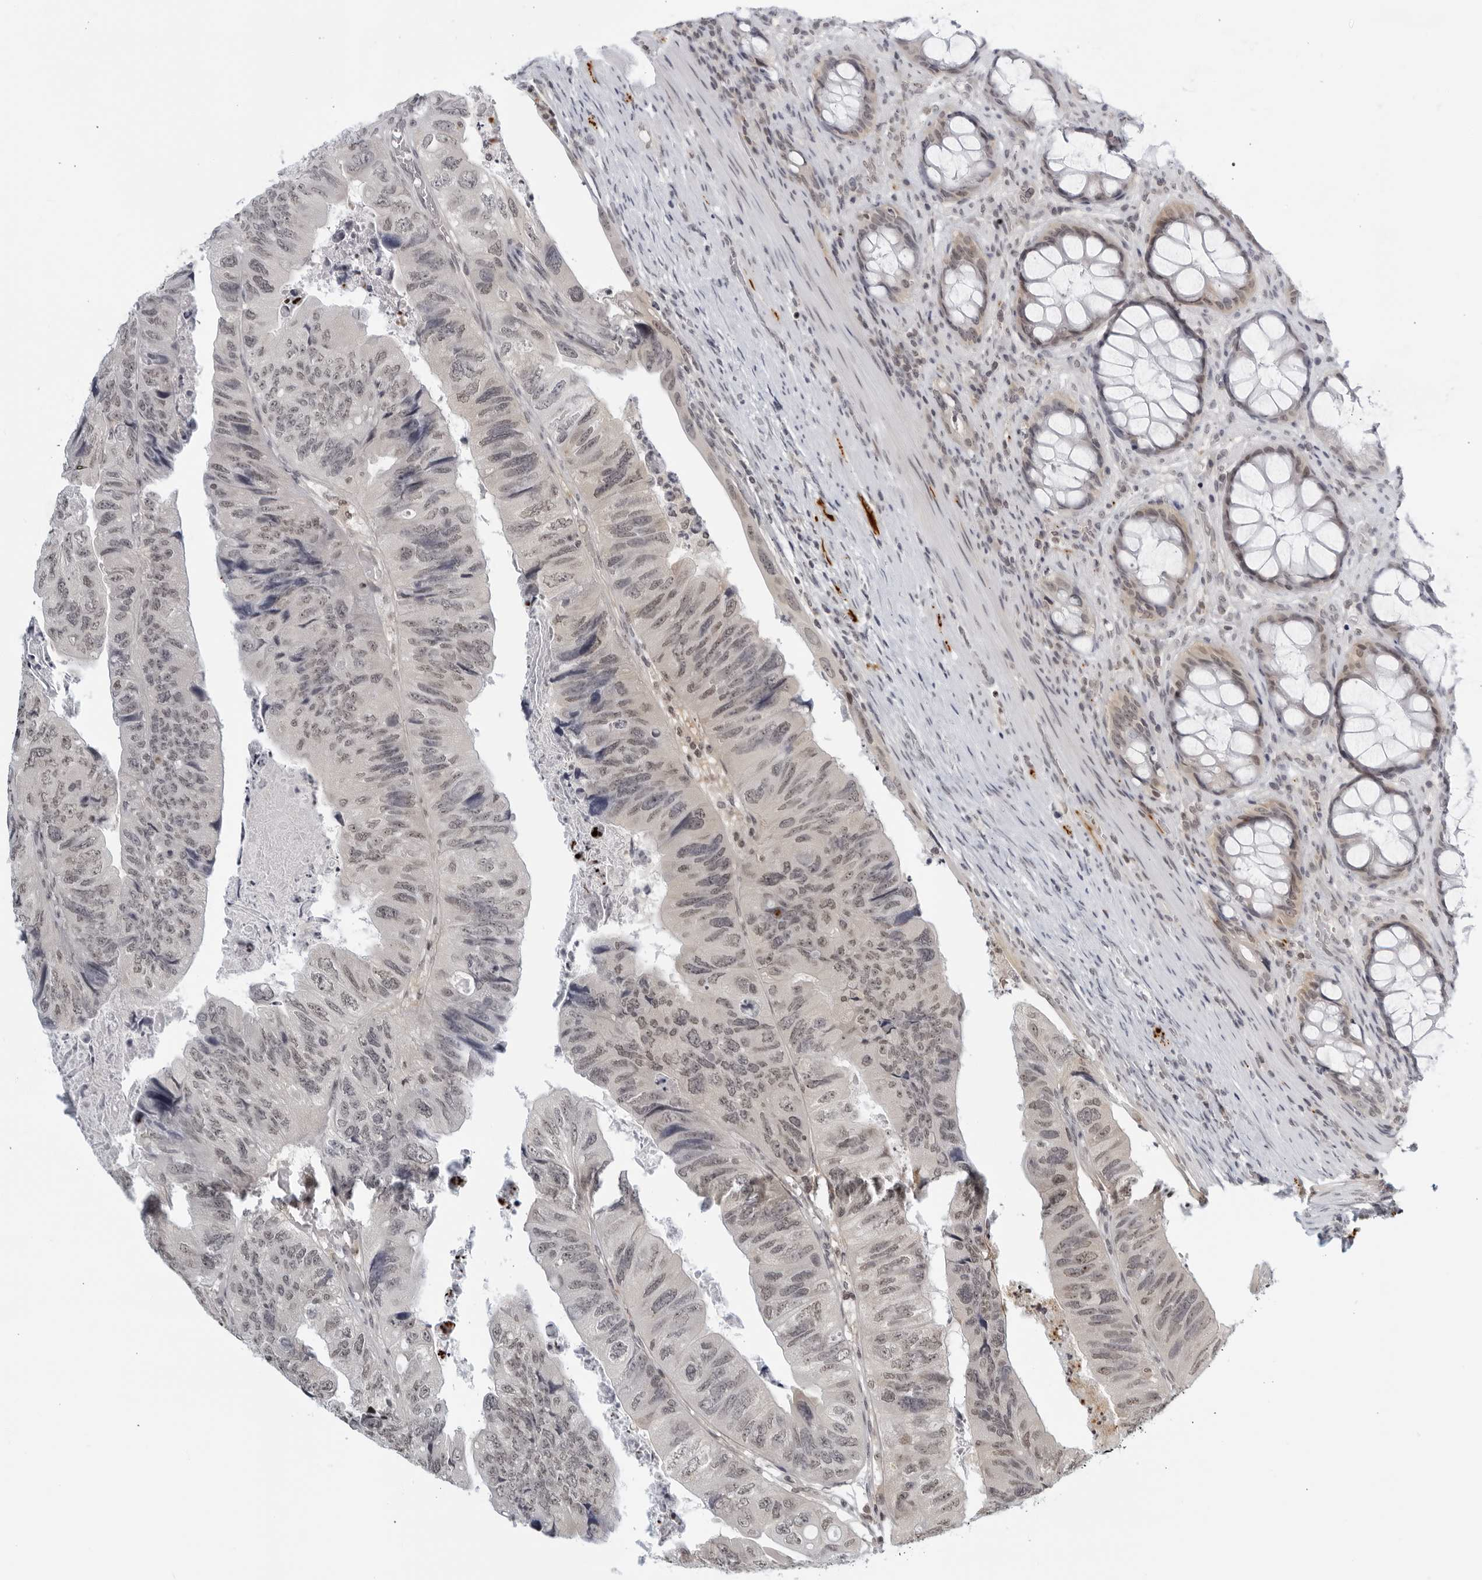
{"staining": {"intensity": "weak", "quantity": "25%-75%", "location": "nuclear"}, "tissue": "colorectal cancer", "cell_type": "Tumor cells", "image_type": "cancer", "snomed": [{"axis": "morphology", "description": "Adenocarcinoma, NOS"}, {"axis": "topography", "description": "Rectum"}], "caption": "IHC (DAB (3,3'-diaminobenzidine)) staining of colorectal cancer shows weak nuclear protein expression in about 25%-75% of tumor cells.", "gene": "CC2D1B", "patient": {"sex": "male", "age": 63}}